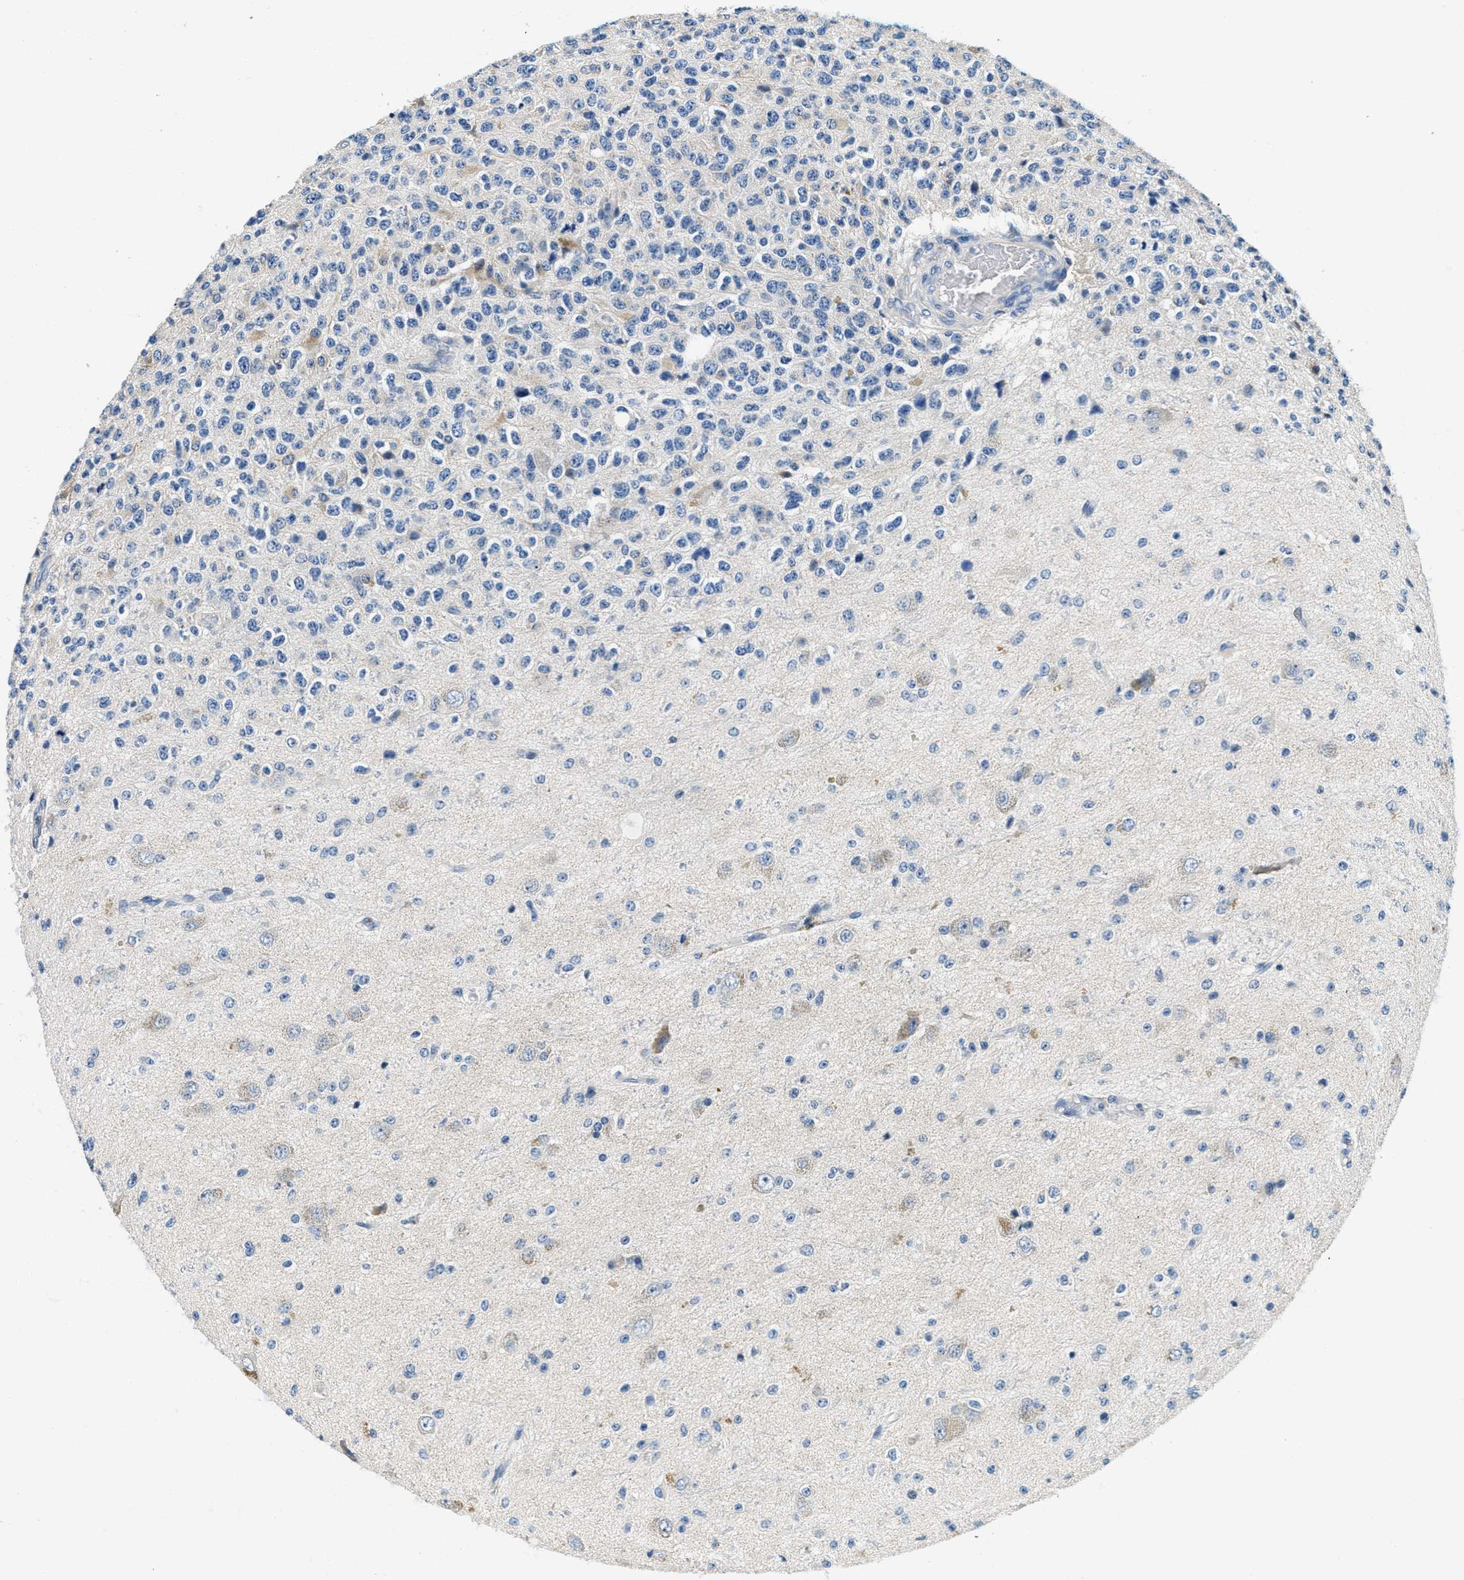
{"staining": {"intensity": "negative", "quantity": "none", "location": "none"}, "tissue": "glioma", "cell_type": "Tumor cells", "image_type": "cancer", "snomed": [{"axis": "morphology", "description": "Glioma, malignant, High grade"}, {"axis": "topography", "description": "pancreas cauda"}], "caption": "IHC histopathology image of high-grade glioma (malignant) stained for a protein (brown), which demonstrates no staining in tumor cells.", "gene": "ALDH3A2", "patient": {"sex": "male", "age": 60}}